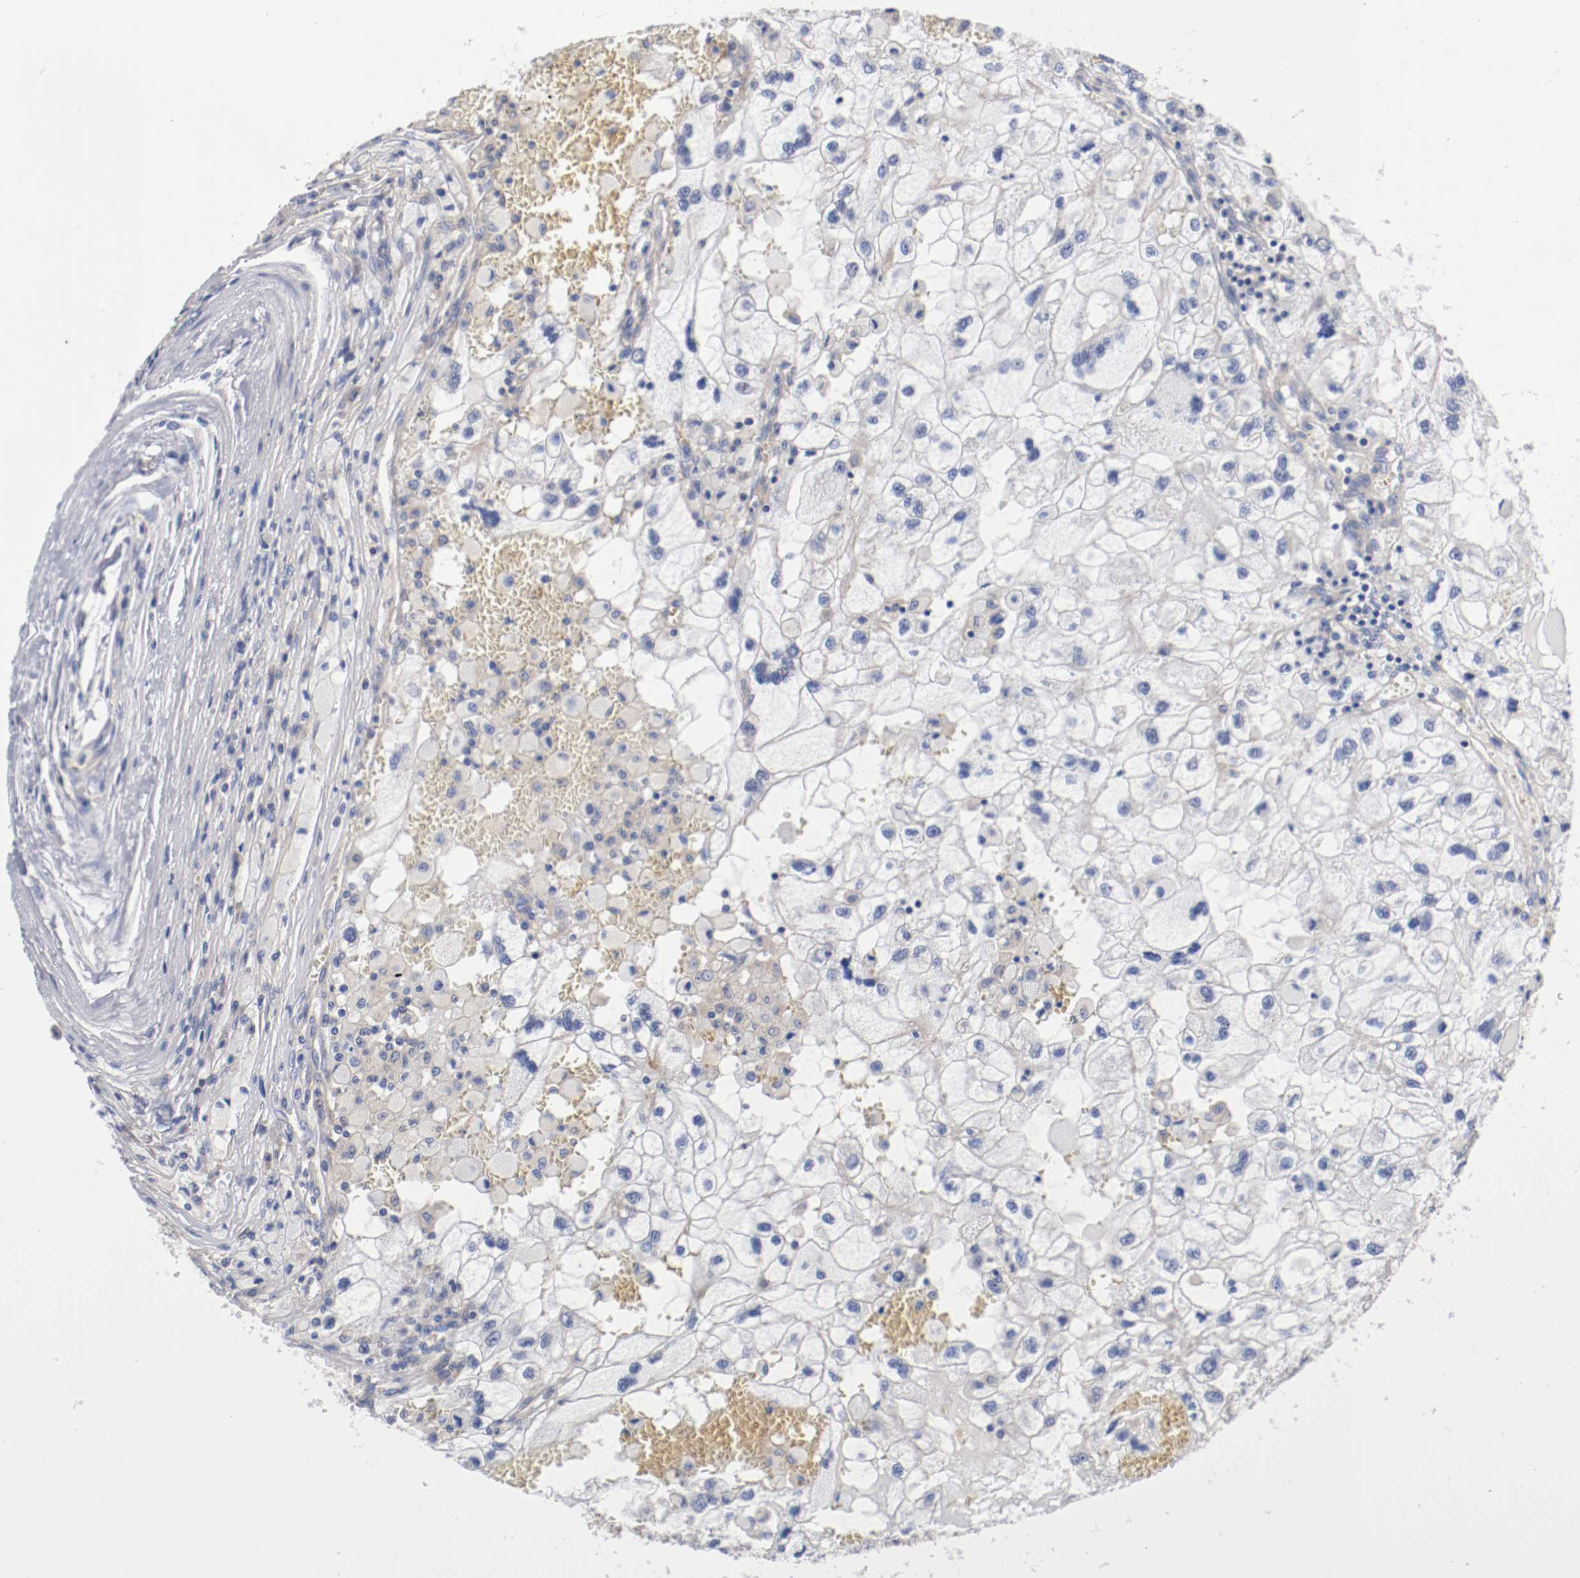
{"staining": {"intensity": "negative", "quantity": "none", "location": "none"}, "tissue": "renal cancer", "cell_type": "Tumor cells", "image_type": "cancer", "snomed": [{"axis": "morphology", "description": "Normal tissue, NOS"}, {"axis": "morphology", "description": "Adenocarcinoma, NOS"}, {"axis": "topography", "description": "Kidney"}], "caption": "High magnification brightfield microscopy of renal cancer (adenocarcinoma) stained with DAB (brown) and counterstained with hematoxylin (blue): tumor cells show no significant staining.", "gene": "HGS", "patient": {"sex": "male", "age": 71}}